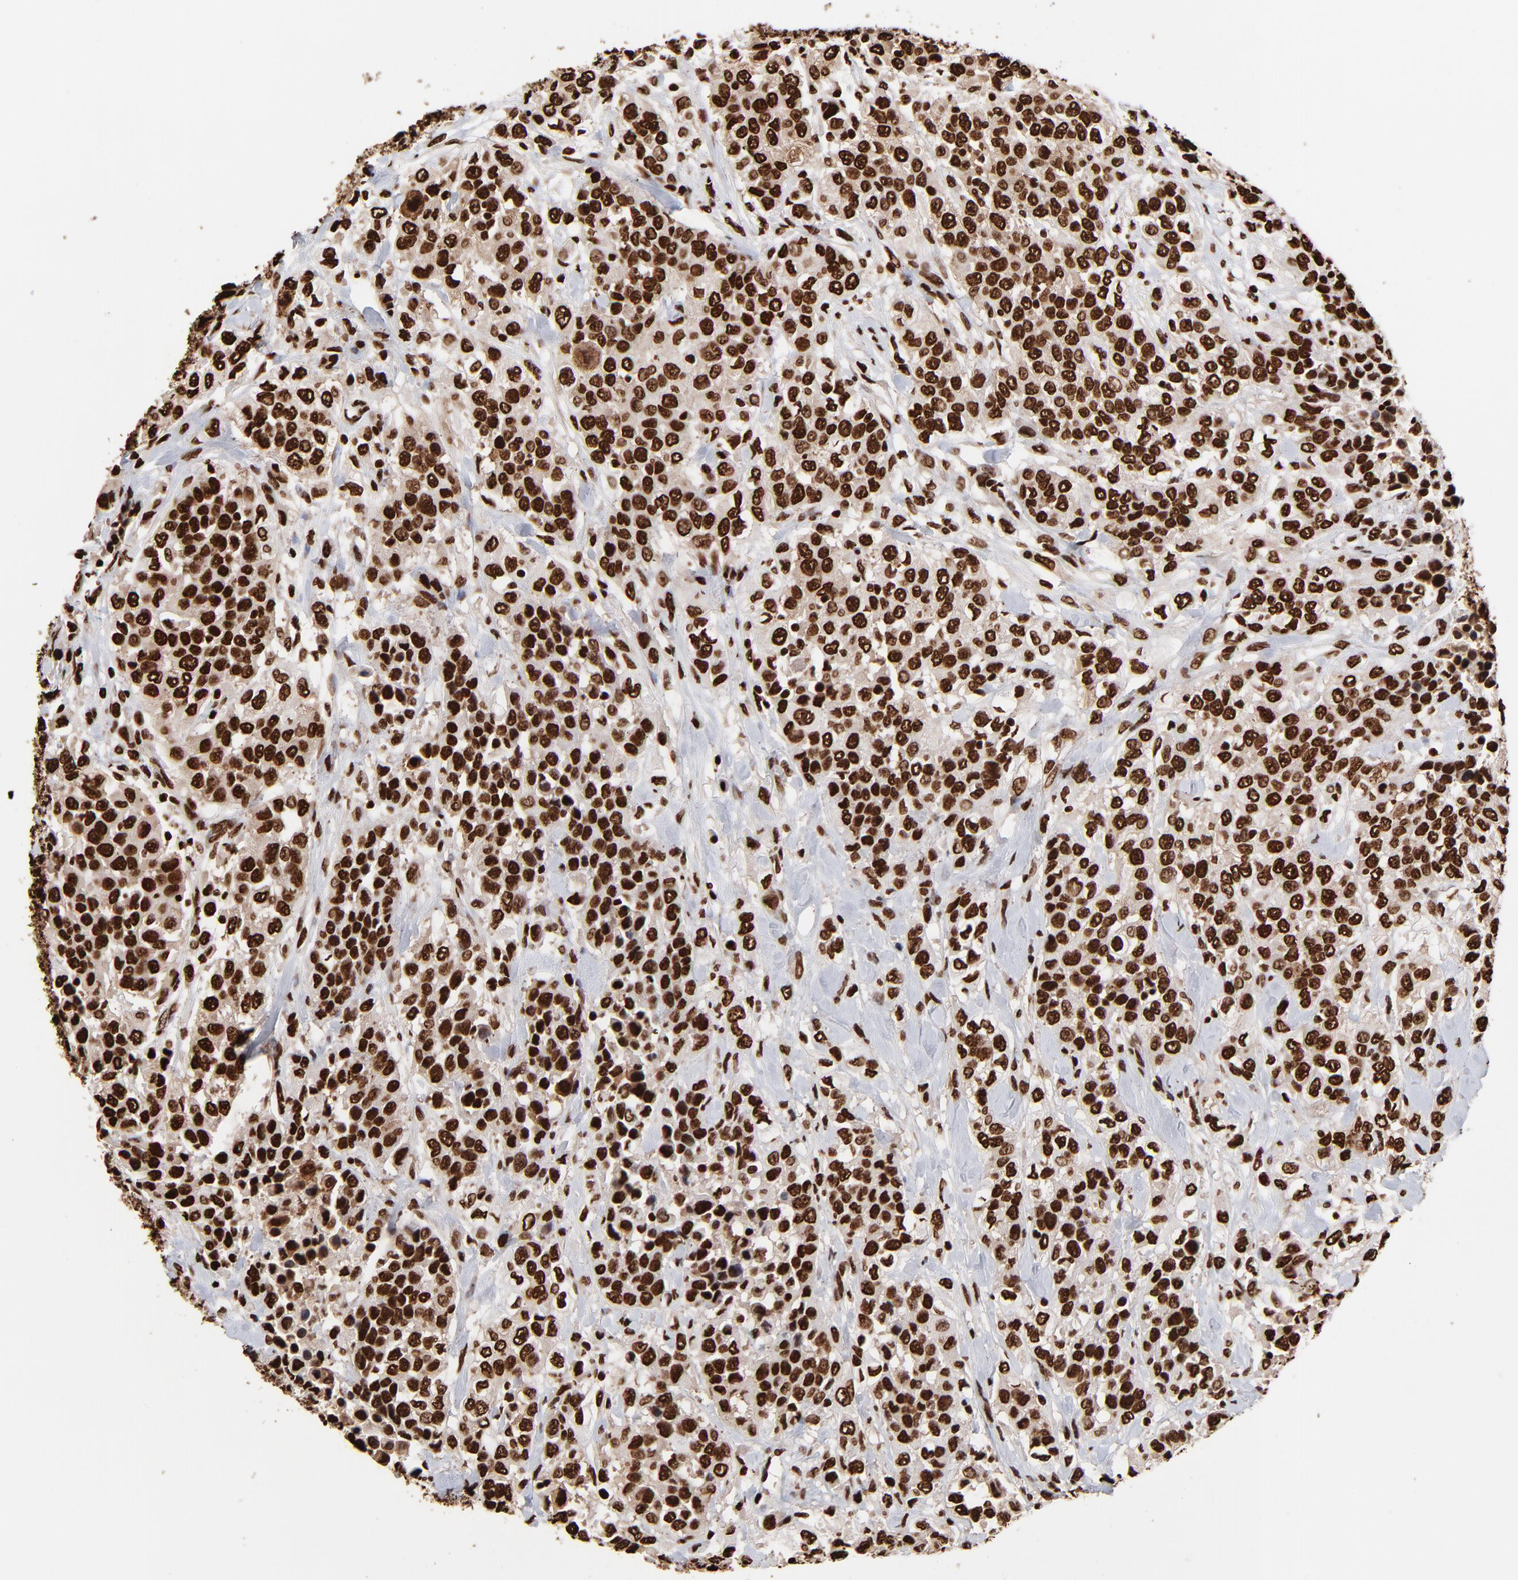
{"staining": {"intensity": "strong", "quantity": ">75%", "location": "nuclear"}, "tissue": "urothelial cancer", "cell_type": "Tumor cells", "image_type": "cancer", "snomed": [{"axis": "morphology", "description": "Urothelial carcinoma, High grade"}, {"axis": "topography", "description": "Urinary bladder"}], "caption": "Approximately >75% of tumor cells in human urothelial carcinoma (high-grade) show strong nuclear protein expression as visualized by brown immunohistochemical staining.", "gene": "ZNF544", "patient": {"sex": "female", "age": 80}}